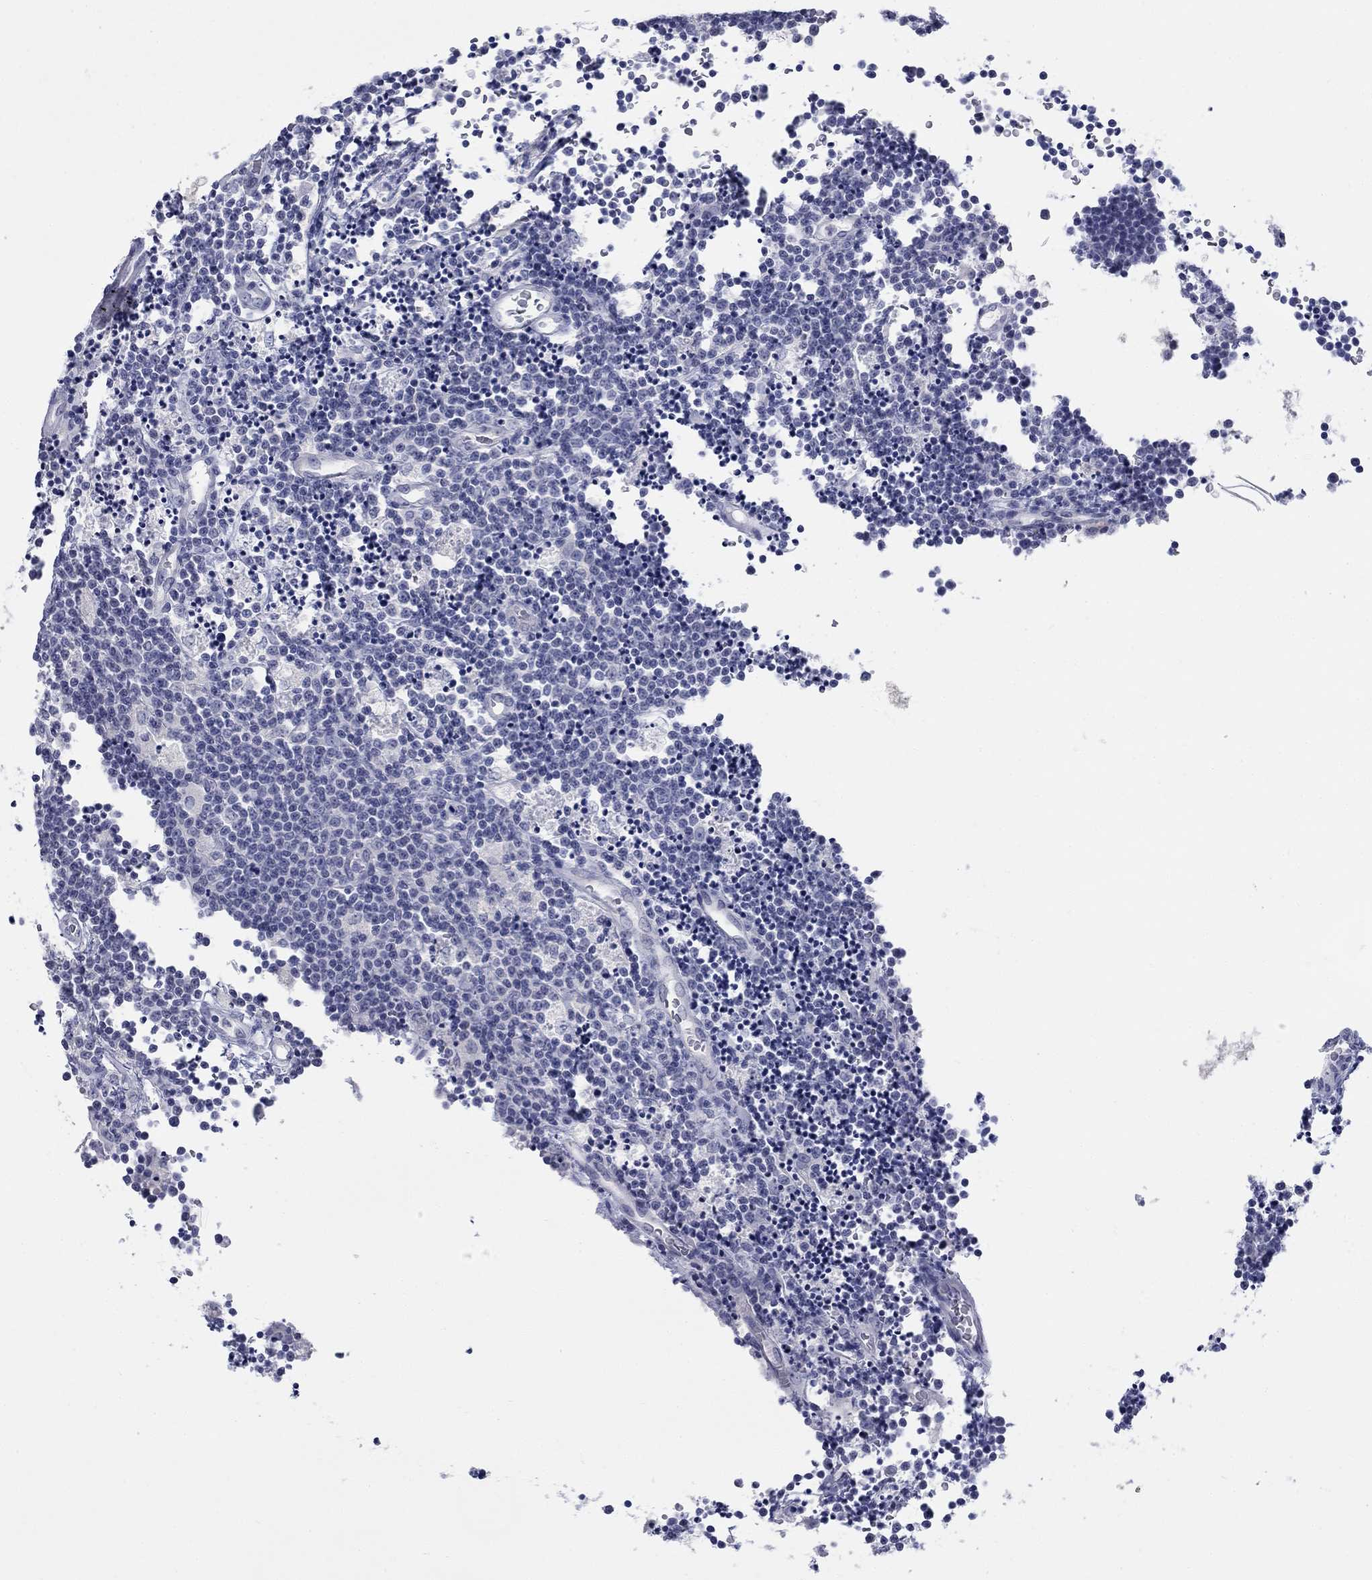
{"staining": {"intensity": "negative", "quantity": "none", "location": "none"}, "tissue": "lymphoma", "cell_type": "Tumor cells", "image_type": "cancer", "snomed": [{"axis": "morphology", "description": "Malignant lymphoma, non-Hodgkin's type, Low grade"}, {"axis": "topography", "description": "Brain"}], "caption": "Tumor cells show no significant staining in low-grade malignant lymphoma, non-Hodgkin's type.", "gene": "ATP6V1G2", "patient": {"sex": "female", "age": 66}}